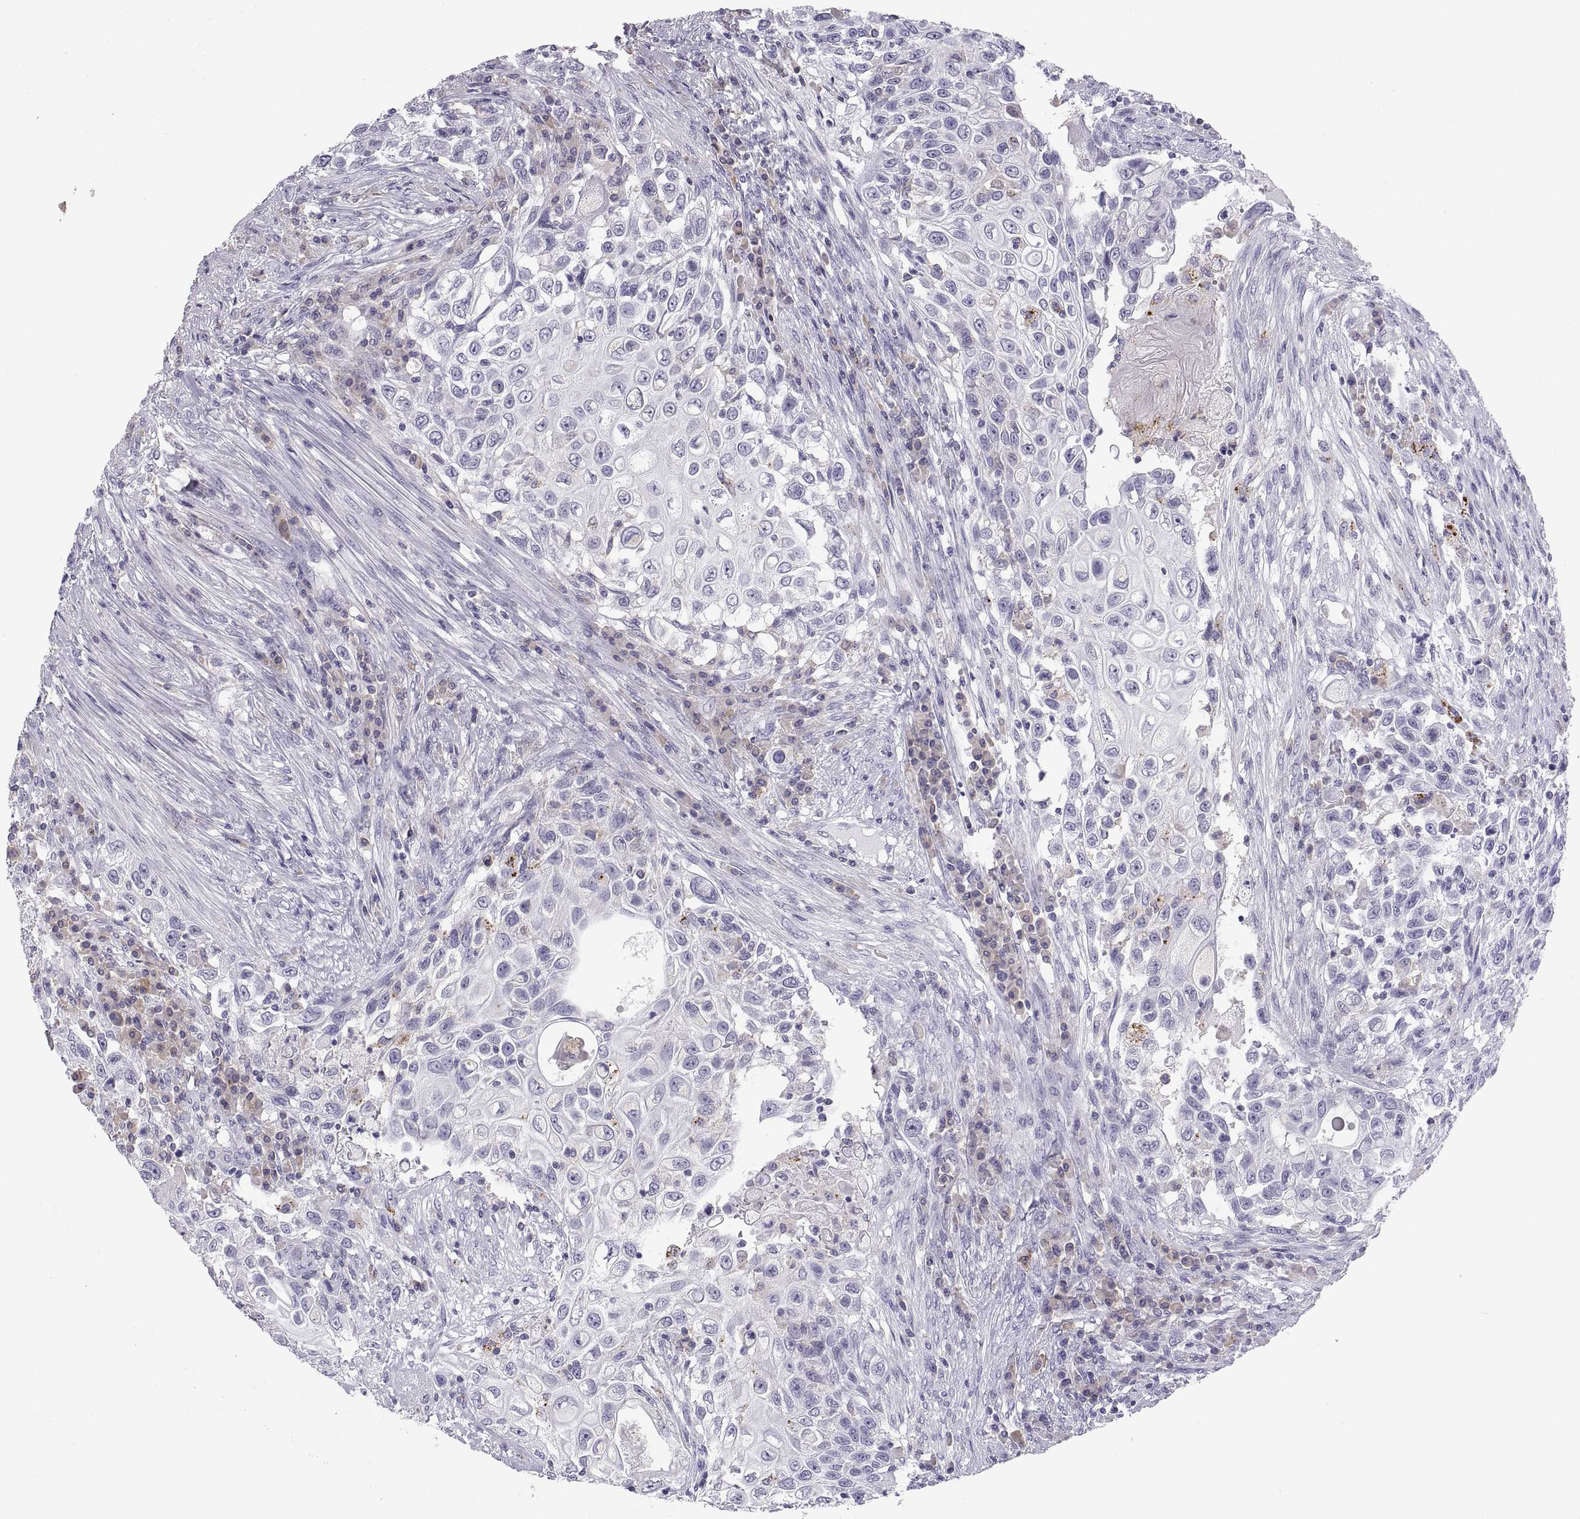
{"staining": {"intensity": "negative", "quantity": "none", "location": "none"}, "tissue": "urothelial cancer", "cell_type": "Tumor cells", "image_type": "cancer", "snomed": [{"axis": "morphology", "description": "Urothelial carcinoma, High grade"}, {"axis": "topography", "description": "Urinary bladder"}], "caption": "Immunohistochemical staining of urothelial carcinoma (high-grade) exhibits no significant staining in tumor cells.", "gene": "RGS19", "patient": {"sex": "female", "age": 56}}